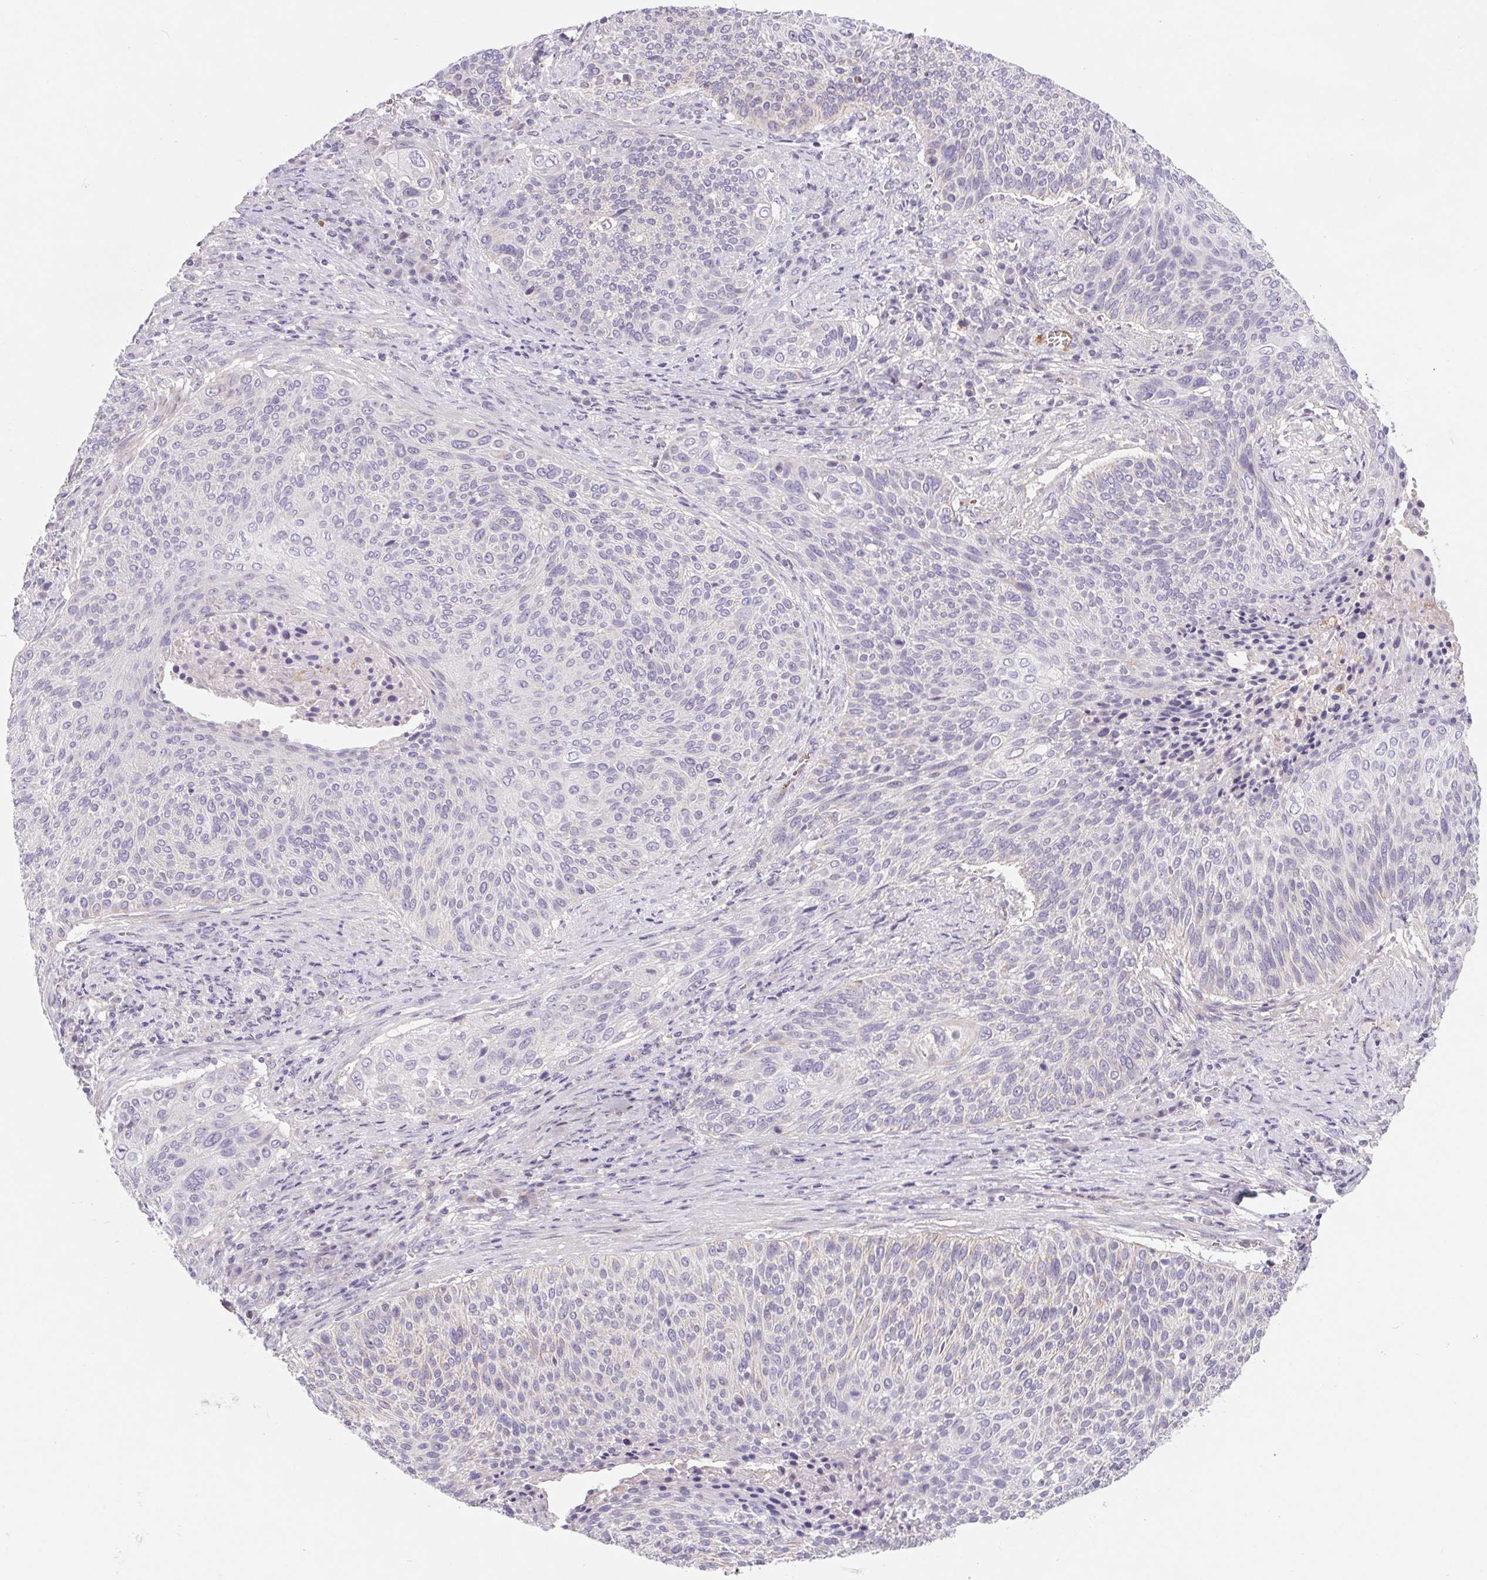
{"staining": {"intensity": "negative", "quantity": "none", "location": "none"}, "tissue": "cervical cancer", "cell_type": "Tumor cells", "image_type": "cancer", "snomed": [{"axis": "morphology", "description": "Squamous cell carcinoma, NOS"}, {"axis": "topography", "description": "Cervix"}], "caption": "An immunohistochemistry (IHC) image of squamous cell carcinoma (cervical) is shown. There is no staining in tumor cells of squamous cell carcinoma (cervical).", "gene": "LPA", "patient": {"sex": "female", "age": 31}}